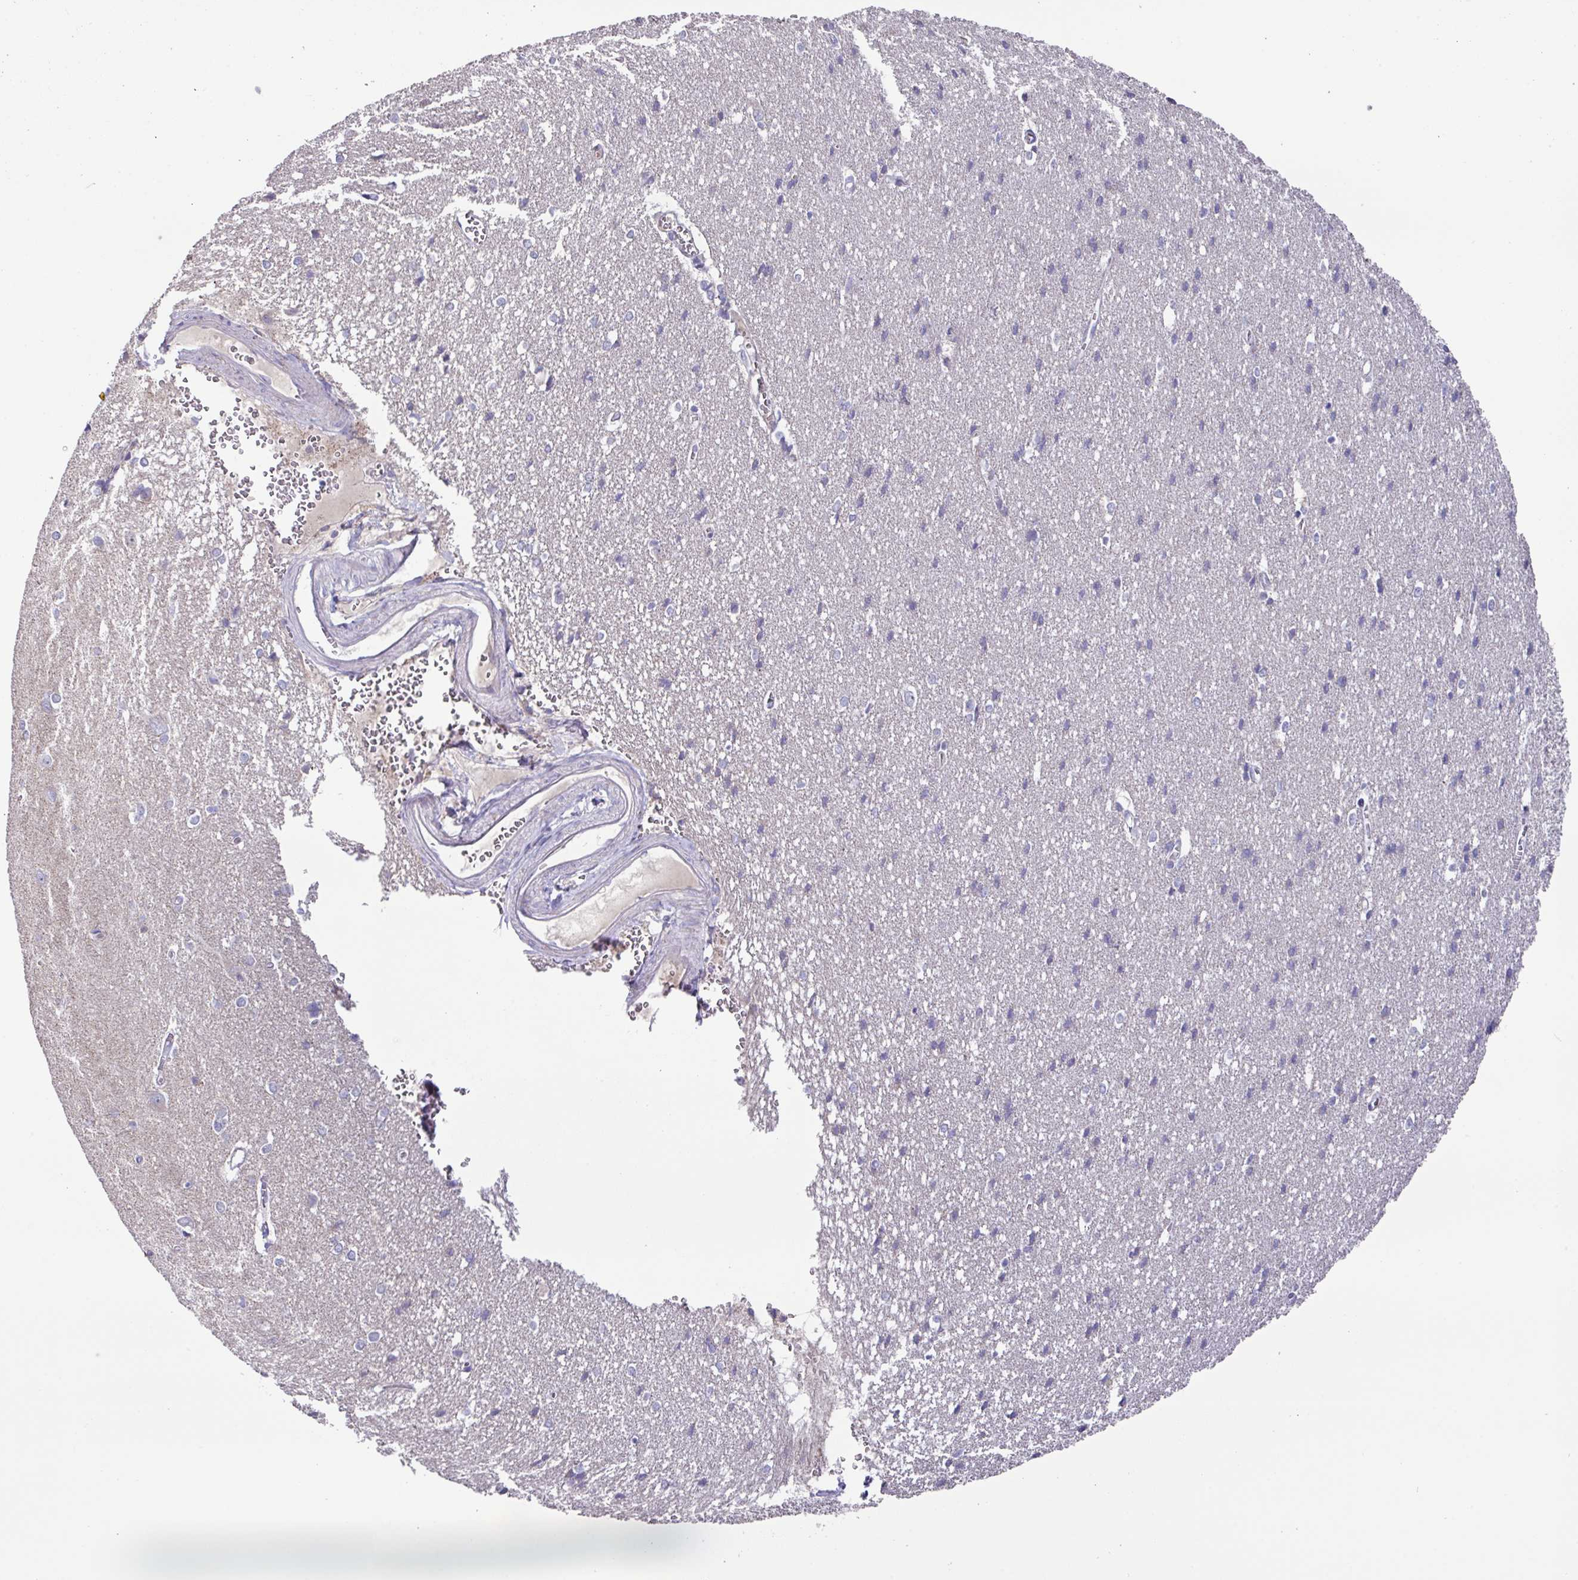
{"staining": {"intensity": "negative", "quantity": "none", "location": "none"}, "tissue": "cerebral cortex", "cell_type": "Endothelial cells", "image_type": "normal", "snomed": [{"axis": "morphology", "description": "Normal tissue, NOS"}, {"axis": "topography", "description": "Cerebral cortex"}], "caption": "Immunohistochemical staining of benign cerebral cortex exhibits no significant positivity in endothelial cells. Brightfield microscopy of IHC stained with DAB (3,3'-diaminobenzidine) (brown) and hematoxylin (blue), captured at high magnification.", "gene": "MT", "patient": {"sex": "male", "age": 37}}